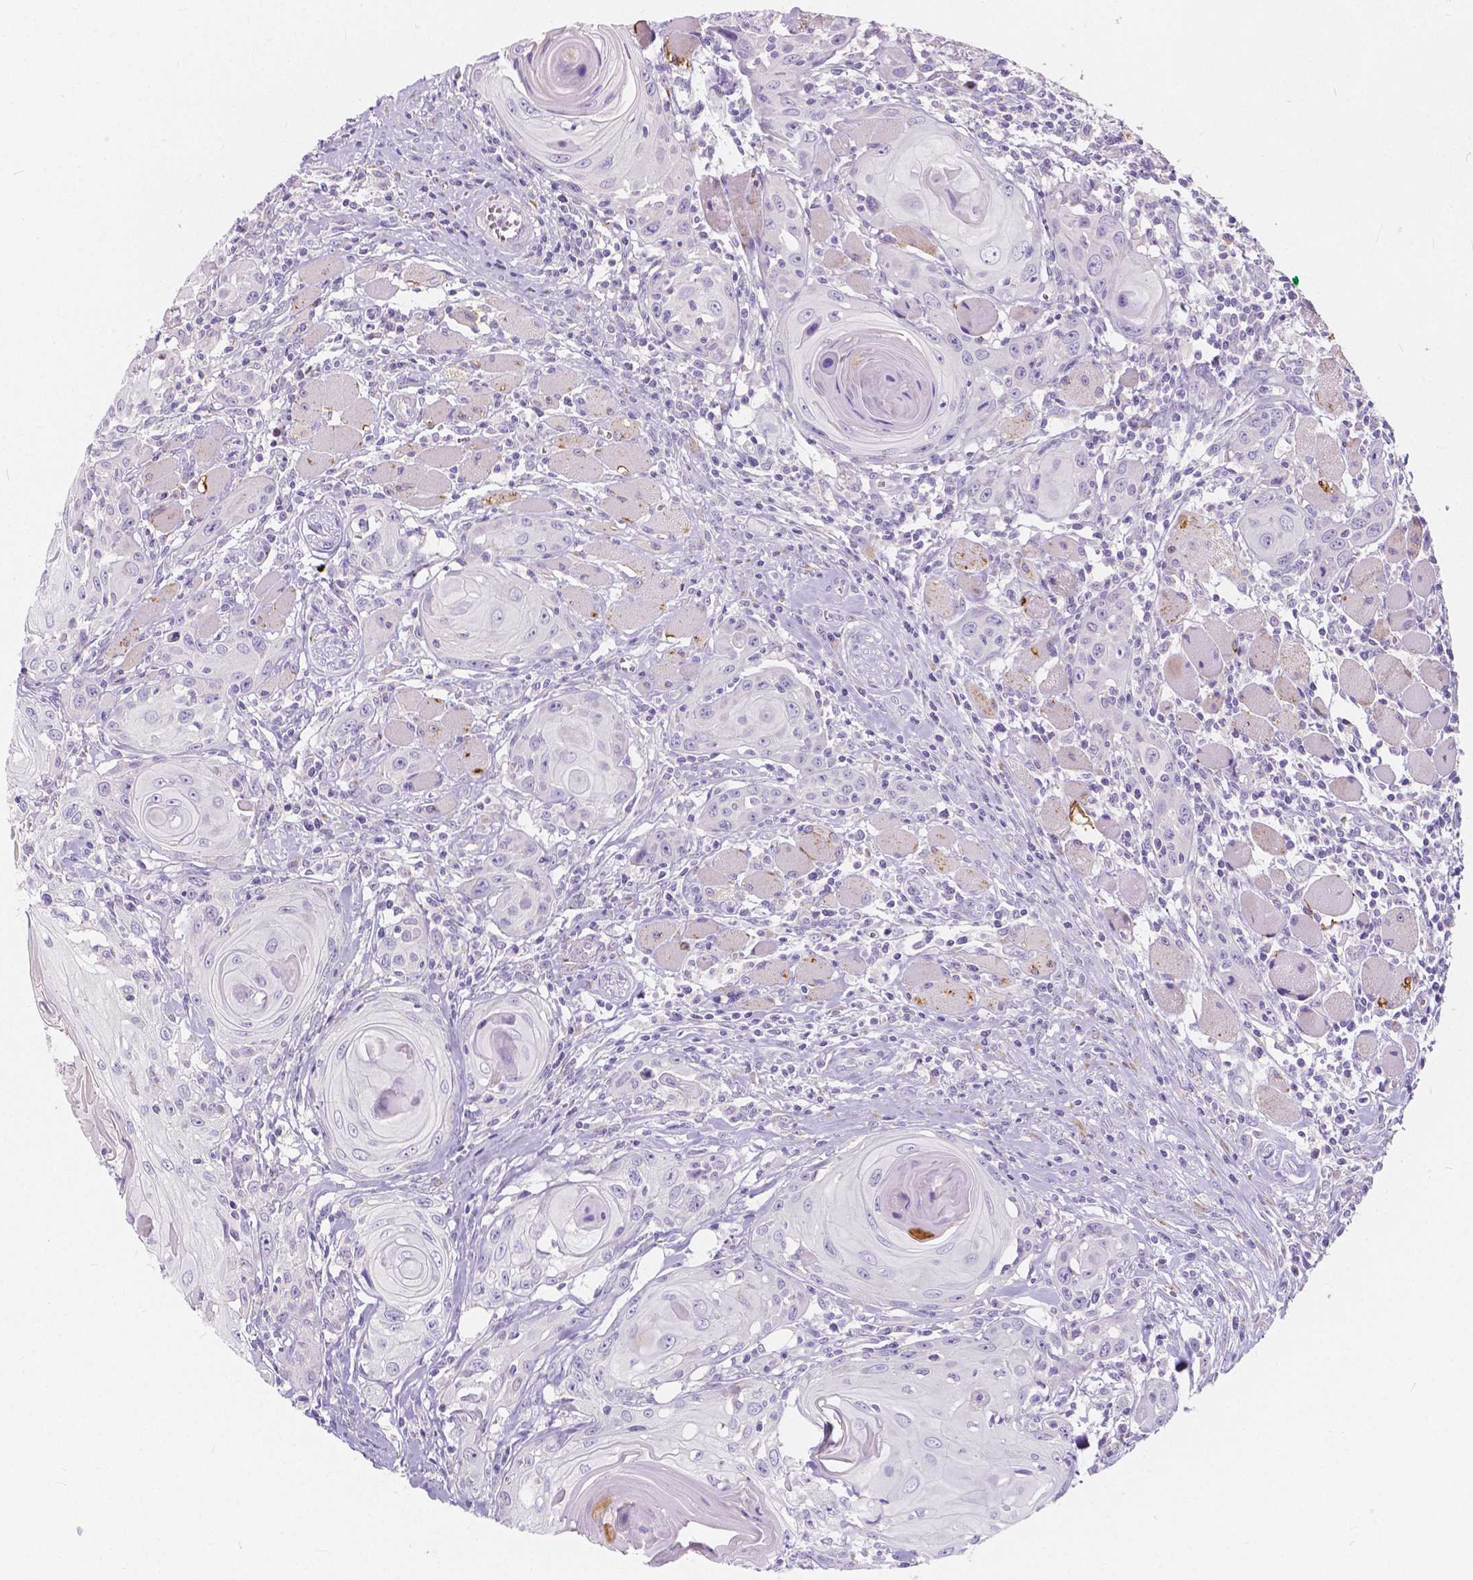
{"staining": {"intensity": "negative", "quantity": "none", "location": "none"}, "tissue": "head and neck cancer", "cell_type": "Tumor cells", "image_type": "cancer", "snomed": [{"axis": "morphology", "description": "Squamous cell carcinoma, NOS"}, {"axis": "topography", "description": "Head-Neck"}], "caption": "Immunohistochemistry (IHC) image of neoplastic tissue: head and neck squamous cell carcinoma stained with DAB (3,3'-diaminobenzidine) shows no significant protein expression in tumor cells. Nuclei are stained in blue.", "gene": "RNF186", "patient": {"sex": "female", "age": 80}}